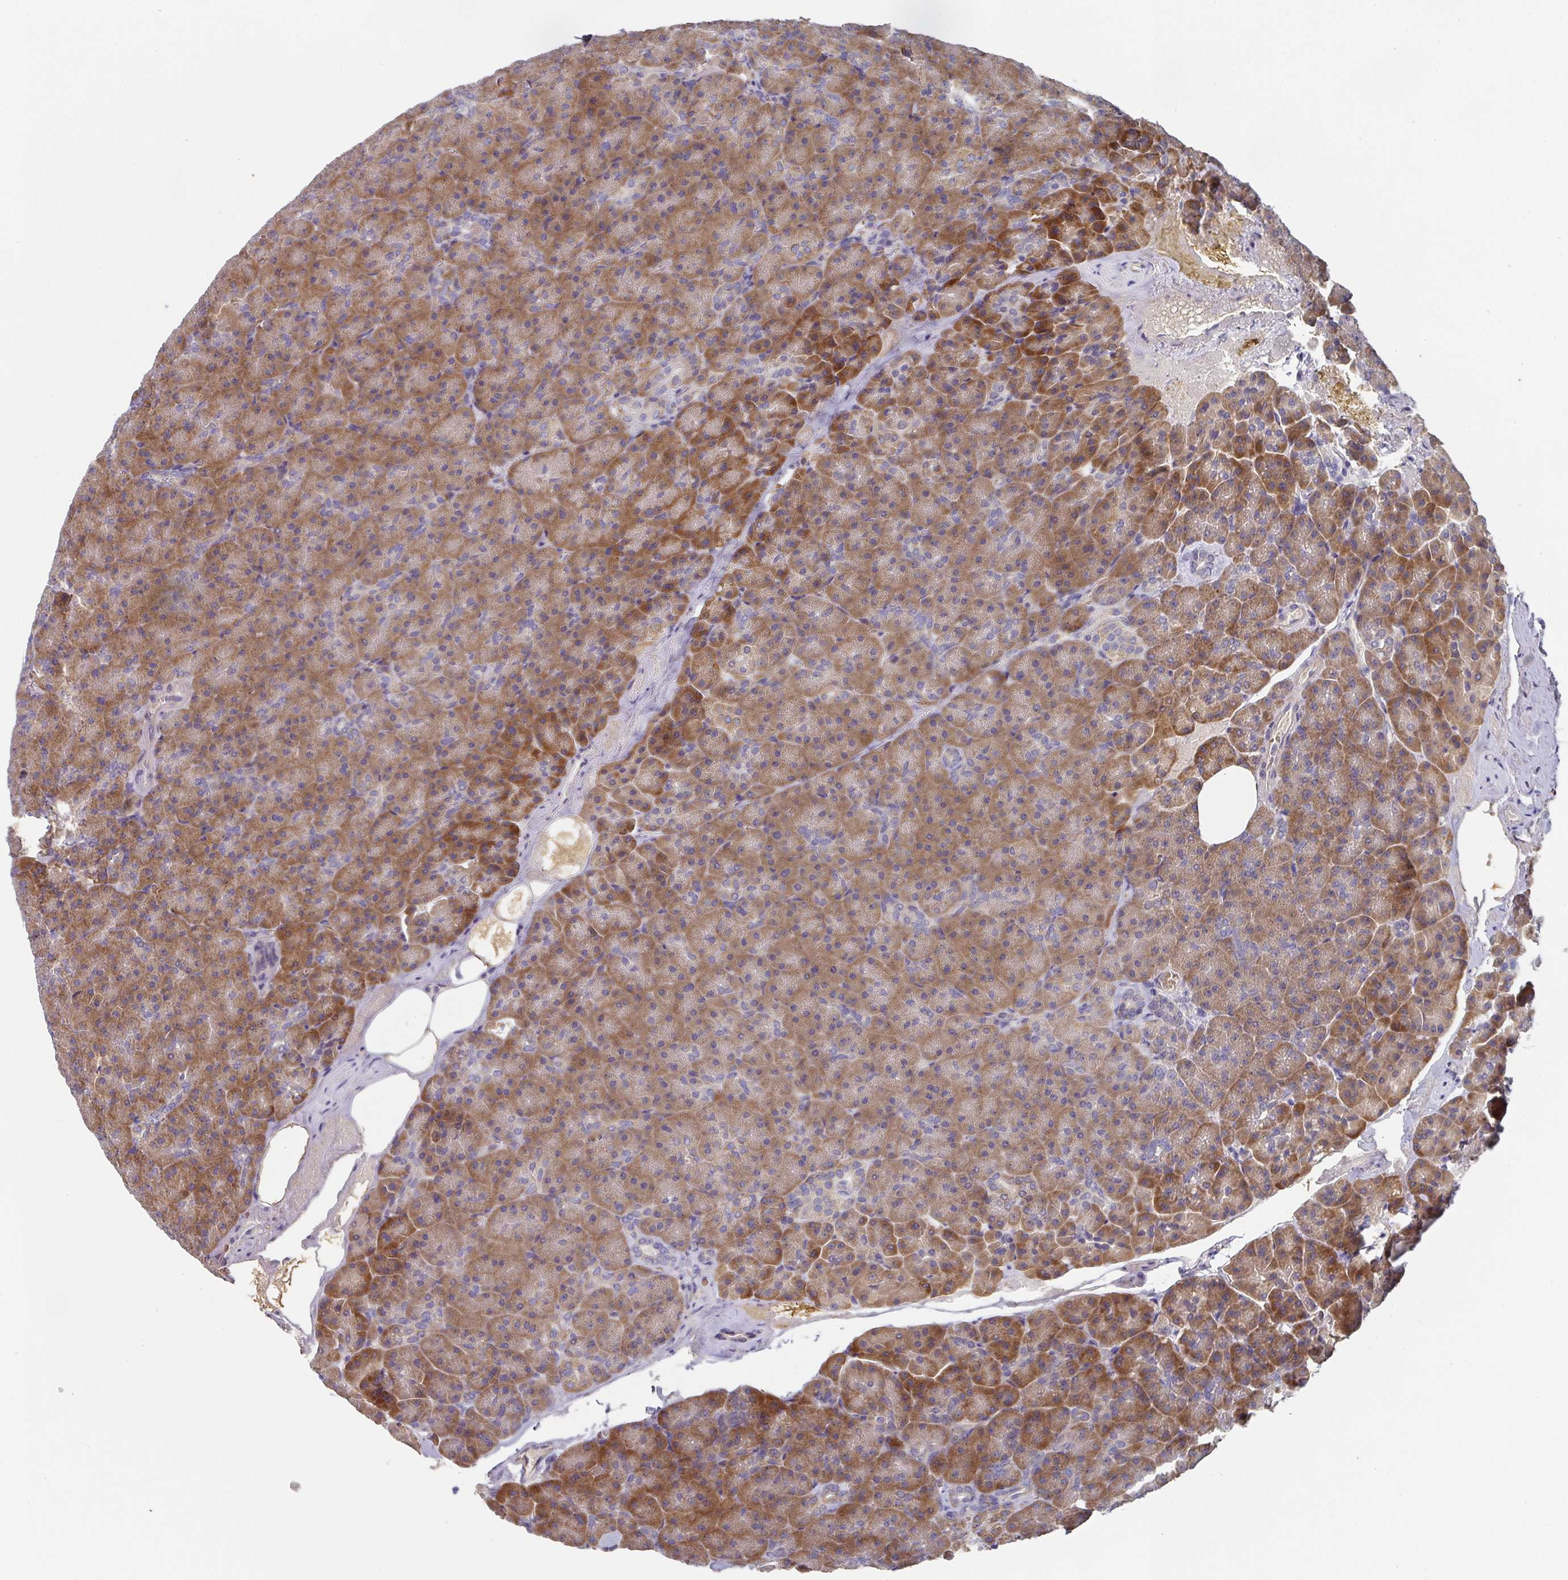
{"staining": {"intensity": "moderate", "quantity": ">75%", "location": "cytoplasmic/membranous"}, "tissue": "pancreas", "cell_type": "Exocrine glandular cells", "image_type": "normal", "snomed": [{"axis": "morphology", "description": "Normal tissue, NOS"}, {"axis": "topography", "description": "Pancreas"}], "caption": "The photomicrograph exhibits staining of unremarkable pancreas, revealing moderate cytoplasmic/membranous protein staining (brown color) within exocrine glandular cells.", "gene": "PYROXD2", "patient": {"sex": "female", "age": 74}}